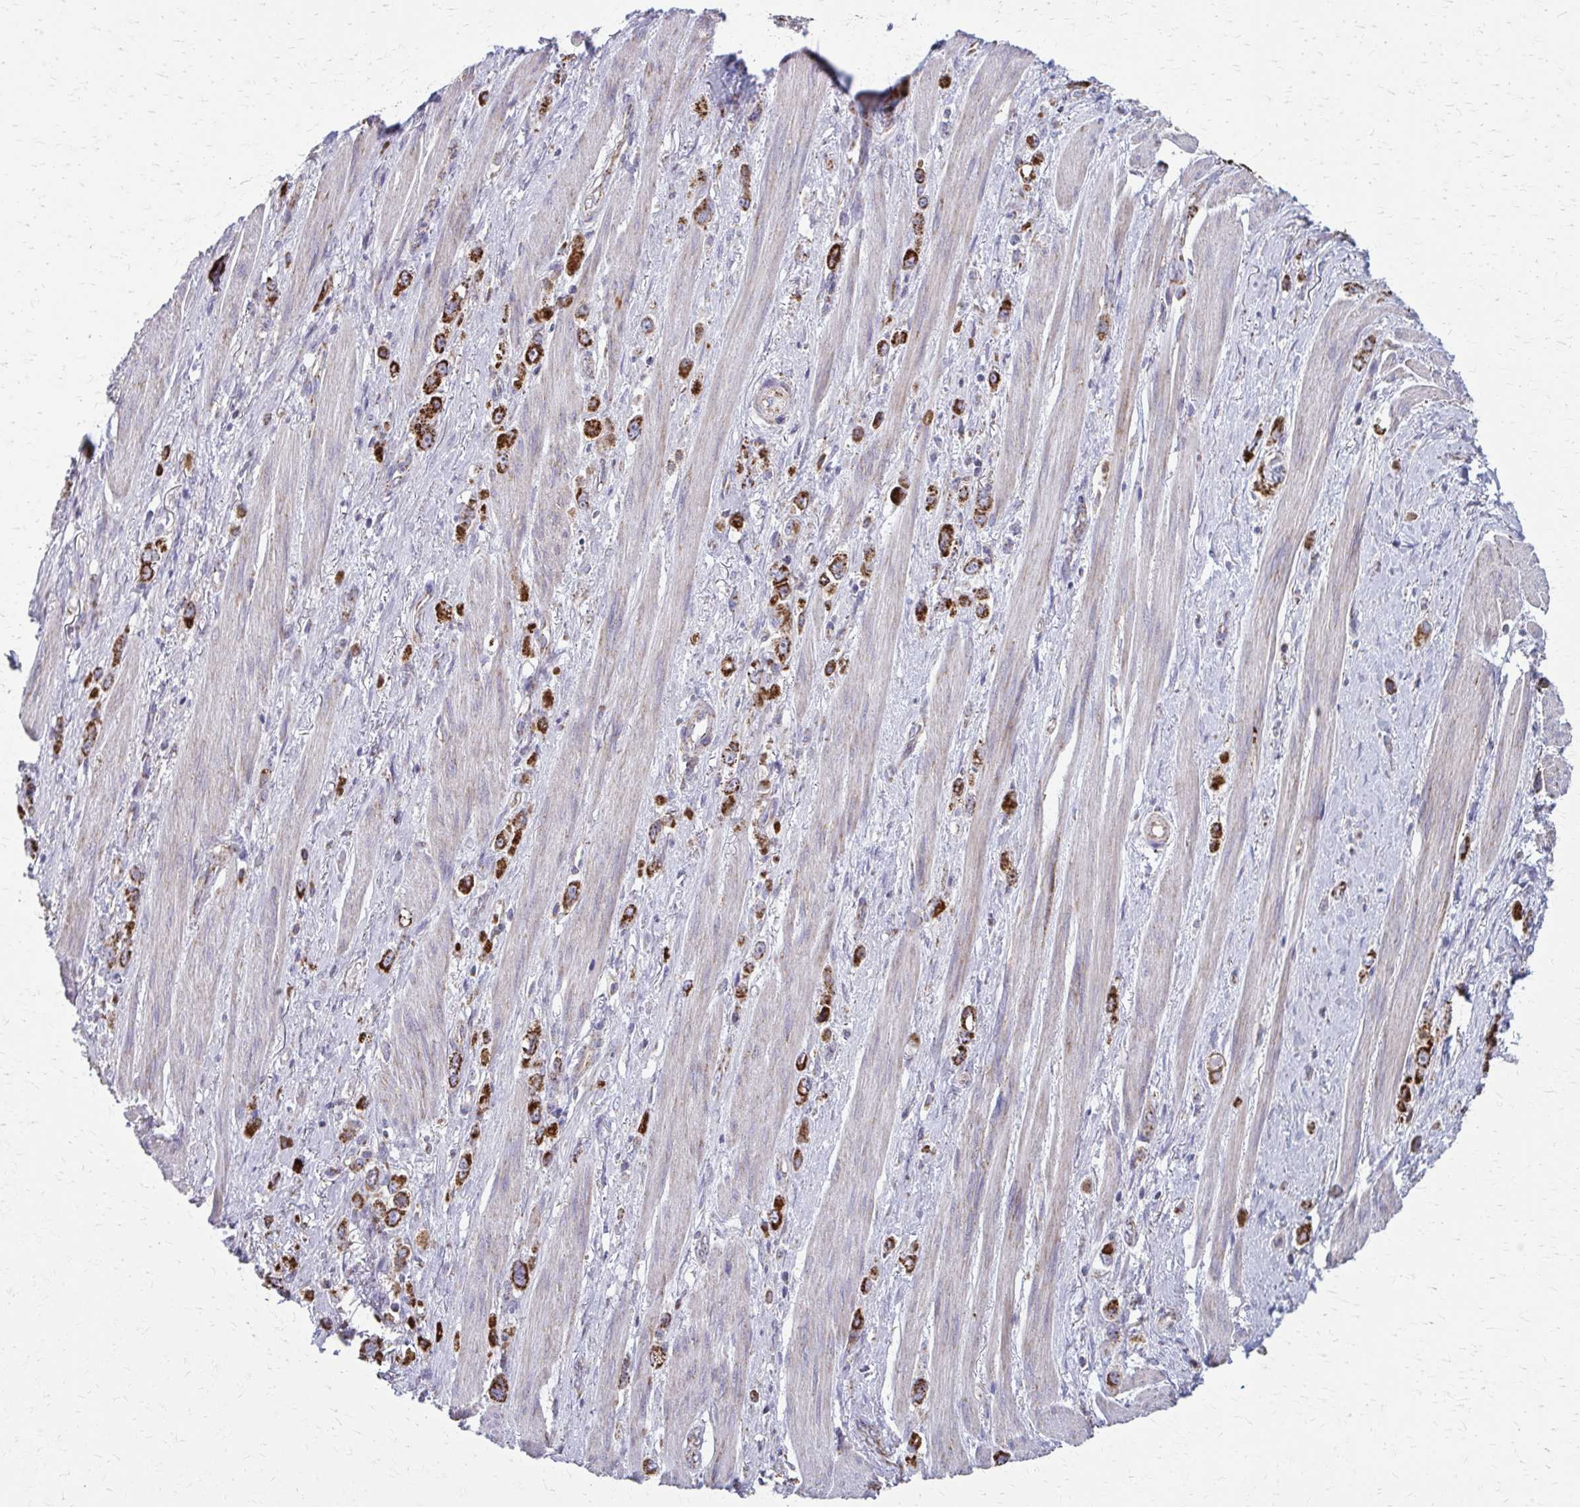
{"staining": {"intensity": "strong", "quantity": ">75%", "location": "cytoplasmic/membranous"}, "tissue": "stomach cancer", "cell_type": "Tumor cells", "image_type": "cancer", "snomed": [{"axis": "morphology", "description": "Adenocarcinoma, NOS"}, {"axis": "topography", "description": "Stomach, upper"}], "caption": "A histopathology image of human stomach cancer stained for a protein displays strong cytoplasmic/membranous brown staining in tumor cells.", "gene": "TVP23A", "patient": {"sex": "male", "age": 75}}